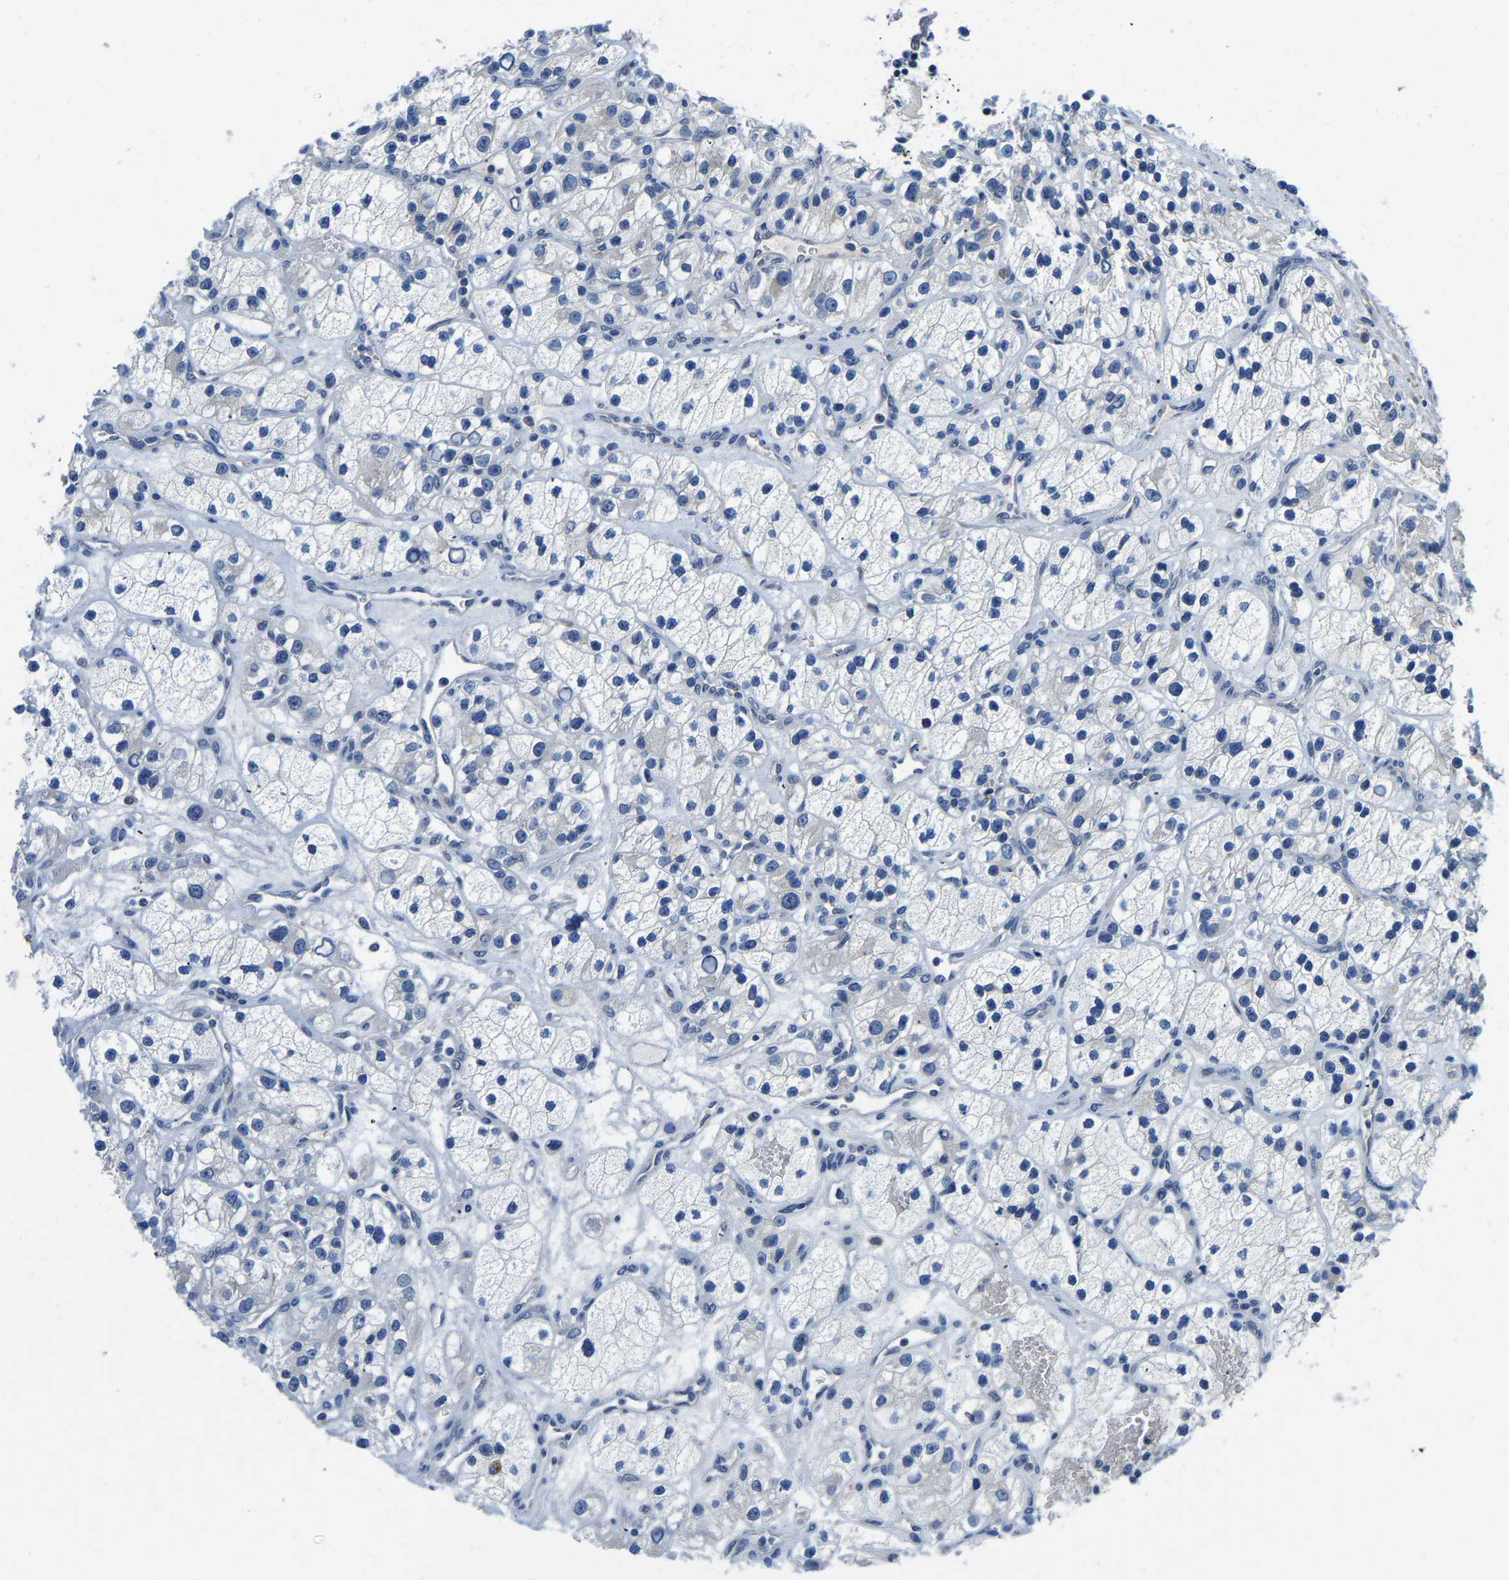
{"staining": {"intensity": "negative", "quantity": "none", "location": "none"}, "tissue": "renal cancer", "cell_type": "Tumor cells", "image_type": "cancer", "snomed": [{"axis": "morphology", "description": "Adenocarcinoma, NOS"}, {"axis": "topography", "description": "Kidney"}], "caption": "Human renal adenocarcinoma stained for a protein using immunohistochemistry (IHC) displays no positivity in tumor cells.", "gene": "LIAS", "patient": {"sex": "female", "age": 57}}